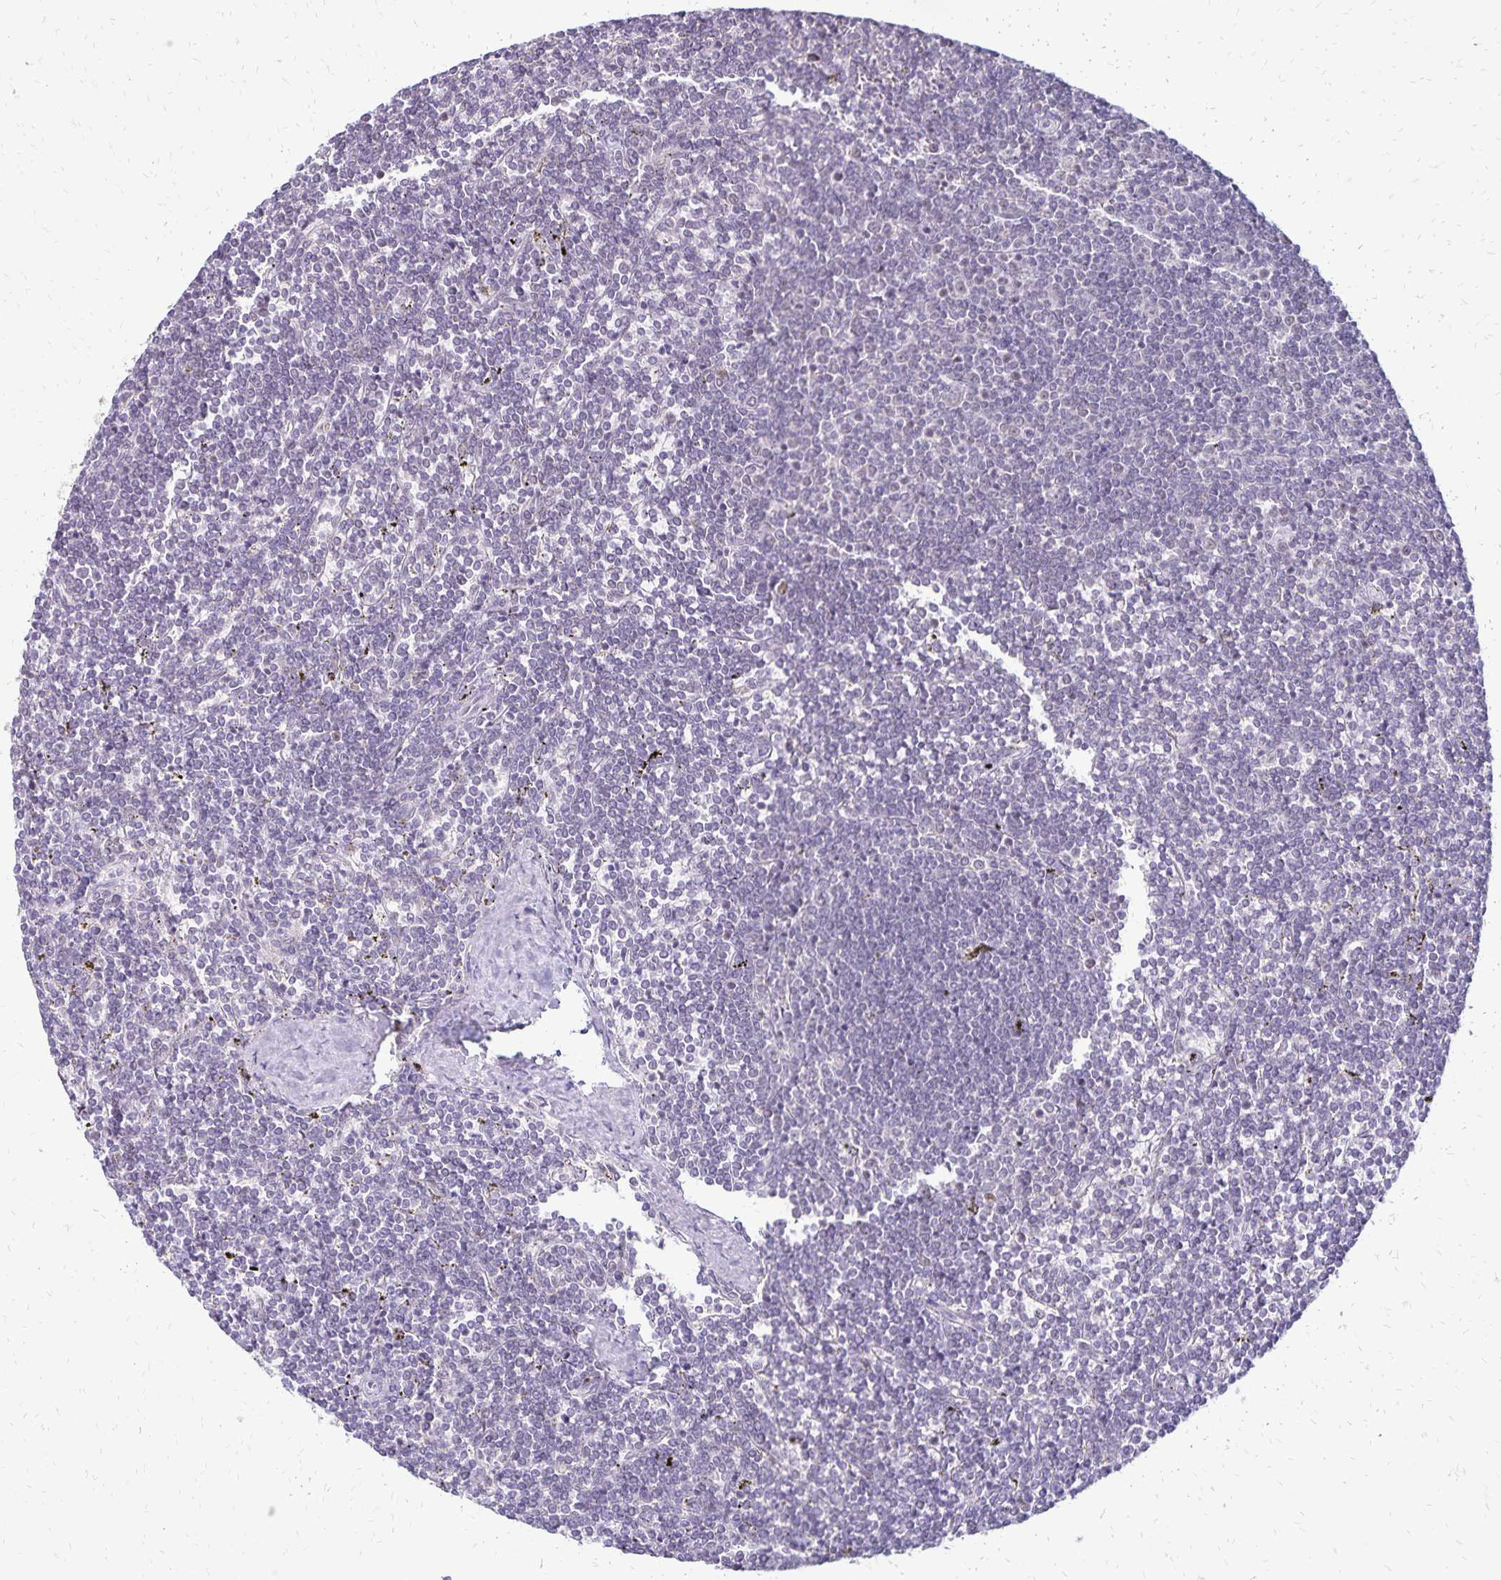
{"staining": {"intensity": "negative", "quantity": "none", "location": "none"}, "tissue": "lymphoma", "cell_type": "Tumor cells", "image_type": "cancer", "snomed": [{"axis": "morphology", "description": "Malignant lymphoma, non-Hodgkin's type, Low grade"}, {"axis": "topography", "description": "Spleen"}], "caption": "An immunohistochemistry histopathology image of low-grade malignant lymphoma, non-Hodgkin's type is shown. There is no staining in tumor cells of low-grade malignant lymphoma, non-Hodgkin's type.", "gene": "POLB", "patient": {"sex": "male", "age": 78}}